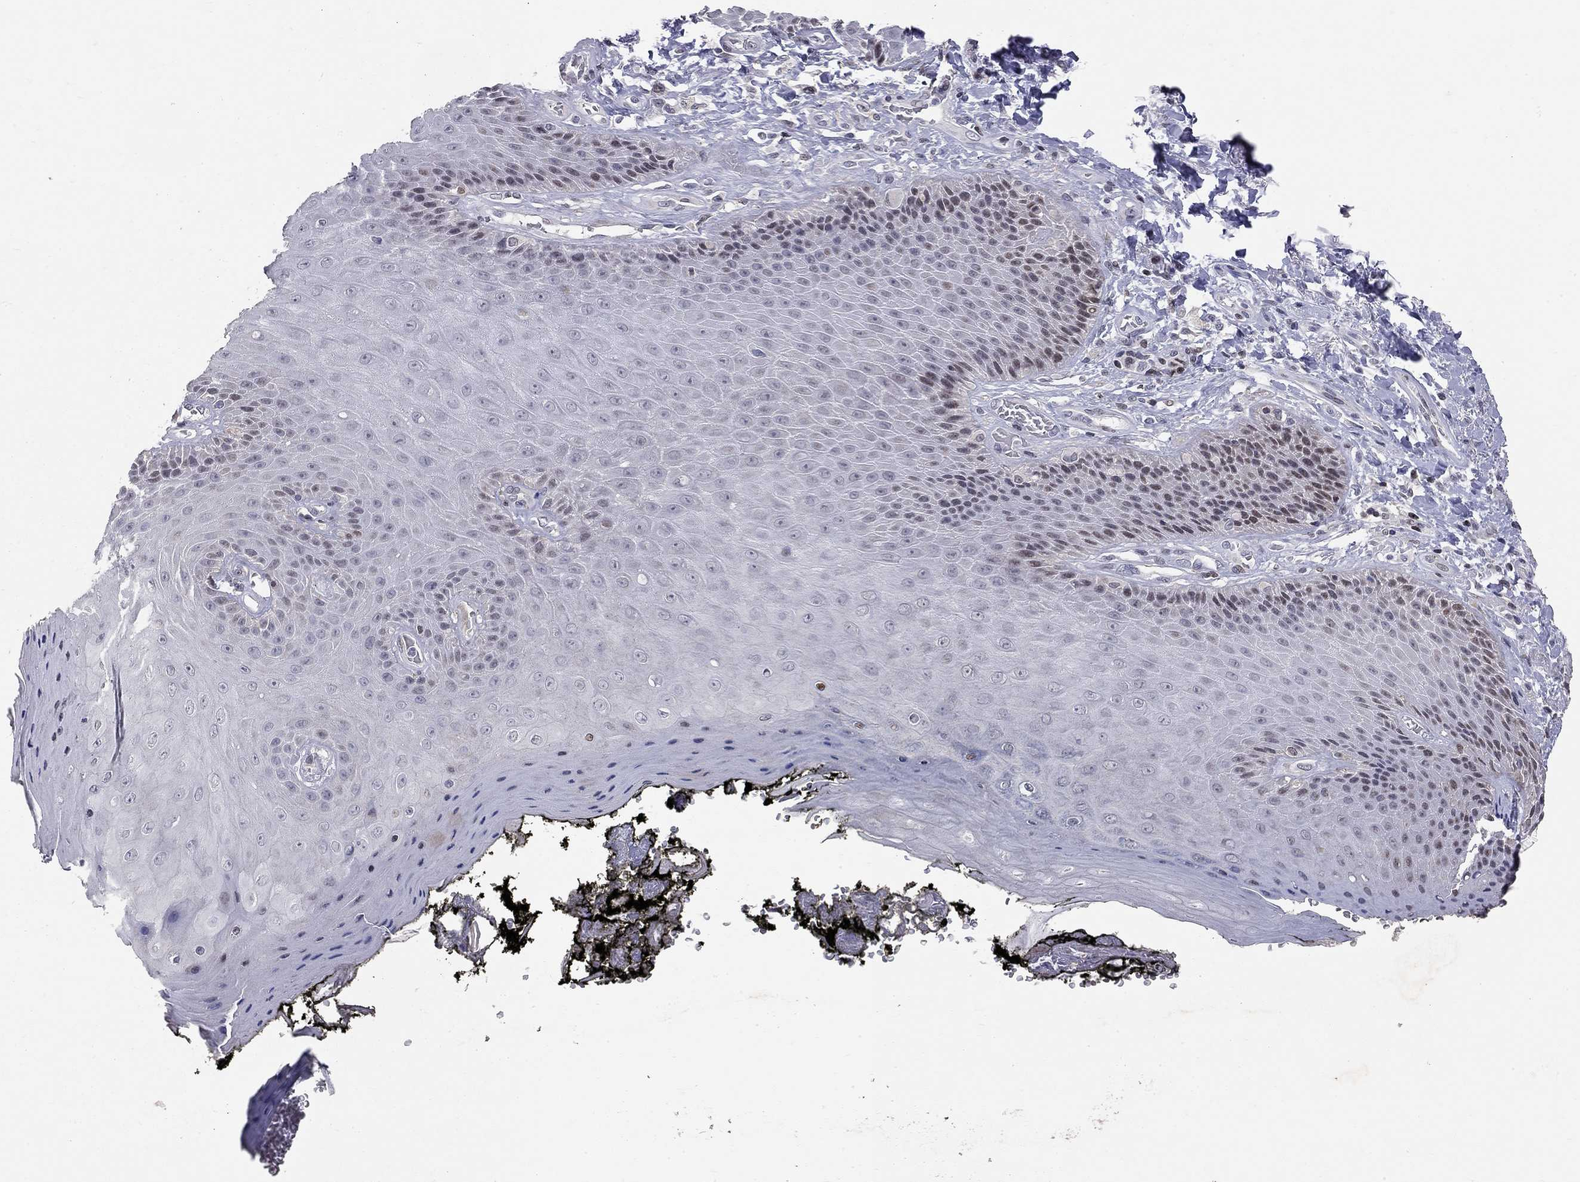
{"staining": {"intensity": "negative", "quantity": "none", "location": "none"}, "tissue": "skin", "cell_type": "Epidermal cells", "image_type": "normal", "snomed": [{"axis": "morphology", "description": "Normal tissue, NOS"}, {"axis": "topography", "description": "Anal"}, {"axis": "topography", "description": "Peripheral nerve tissue"}], "caption": "The histopathology image shows no staining of epidermal cells in benign skin.", "gene": "HDAC3", "patient": {"sex": "male", "age": 53}}